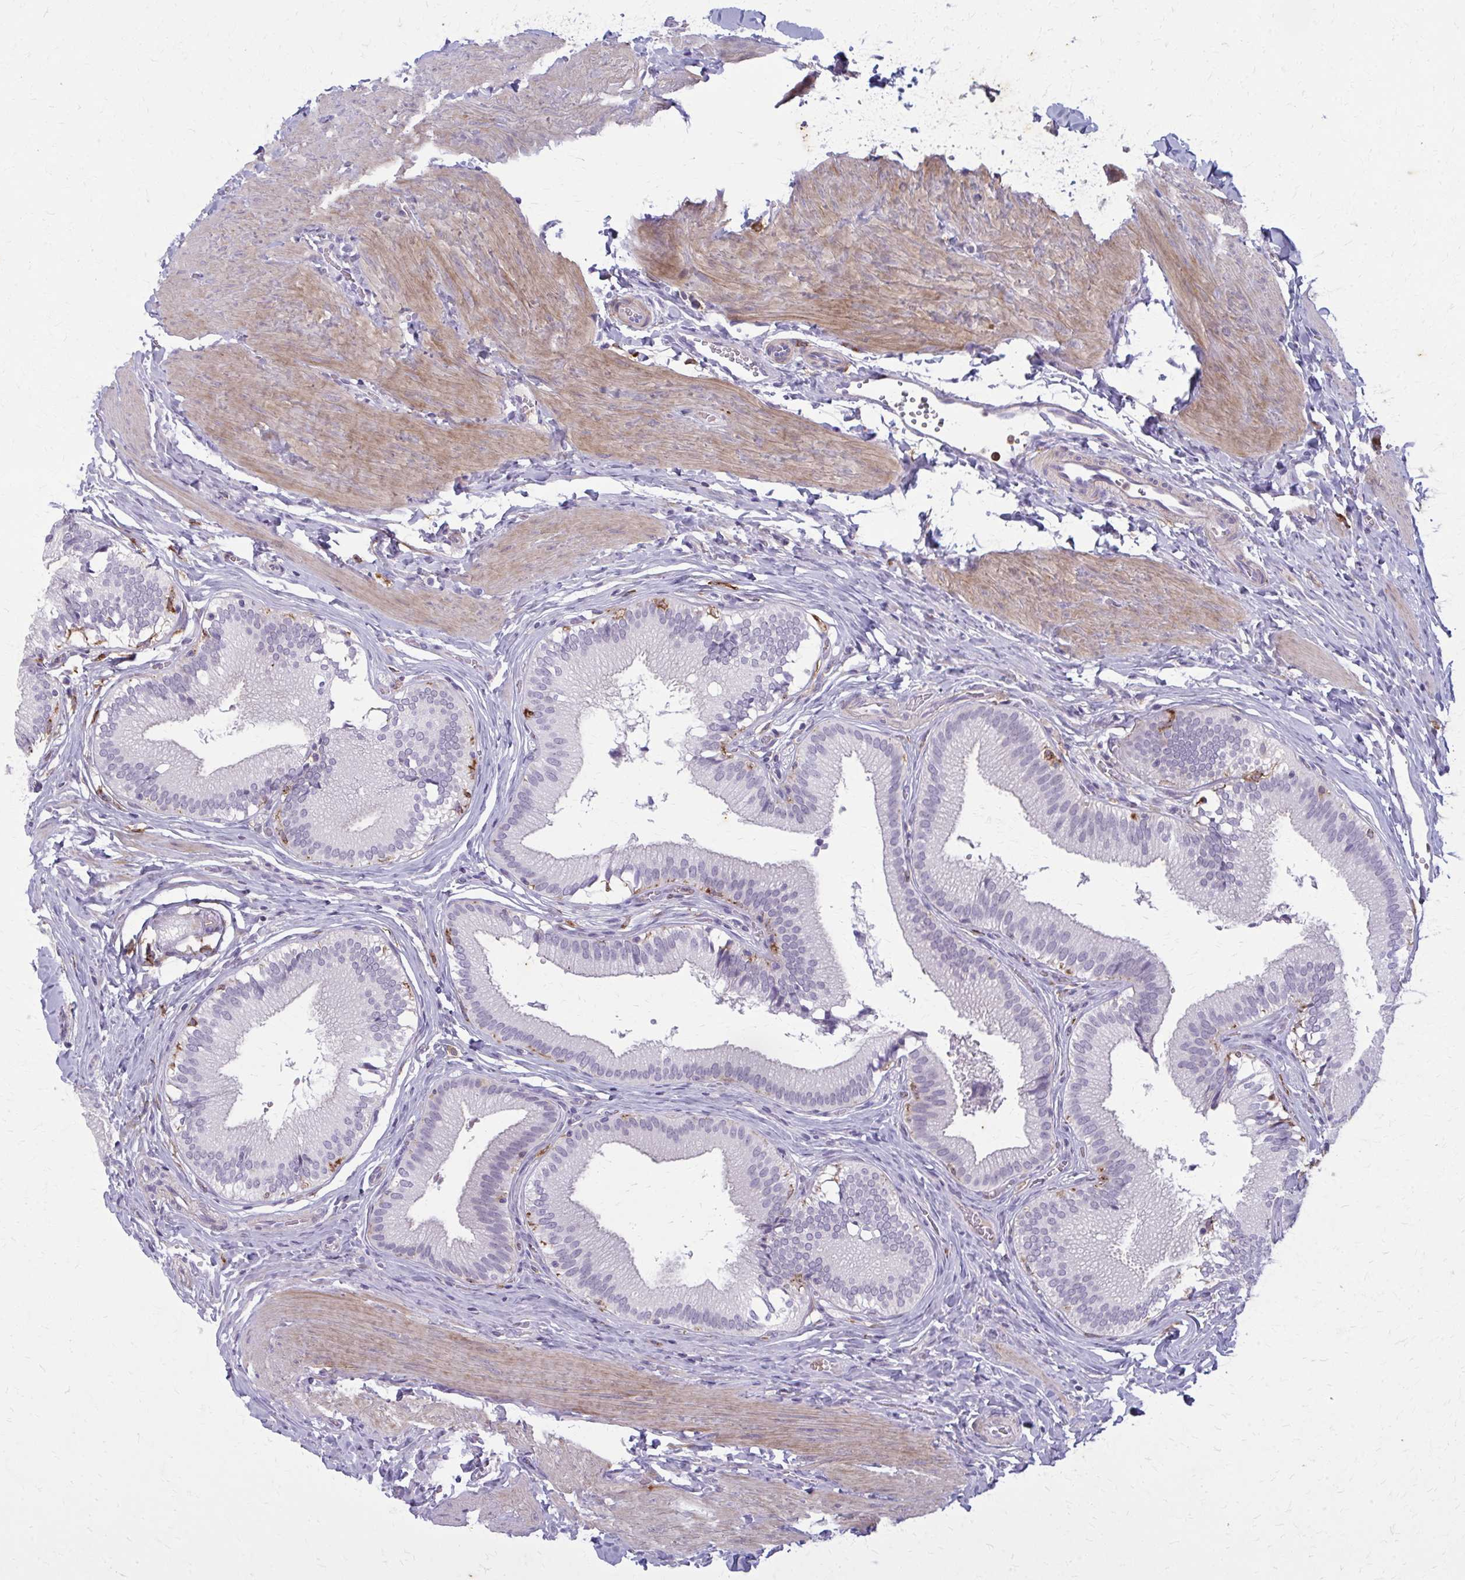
{"staining": {"intensity": "negative", "quantity": "none", "location": "none"}, "tissue": "gallbladder", "cell_type": "Glandular cells", "image_type": "normal", "snomed": [{"axis": "morphology", "description": "Normal tissue, NOS"}, {"axis": "topography", "description": "Gallbladder"}, {"axis": "topography", "description": "Peripheral nerve tissue"}], "caption": "This is a micrograph of IHC staining of normal gallbladder, which shows no expression in glandular cells.", "gene": "CARD9", "patient": {"sex": "male", "age": 17}}